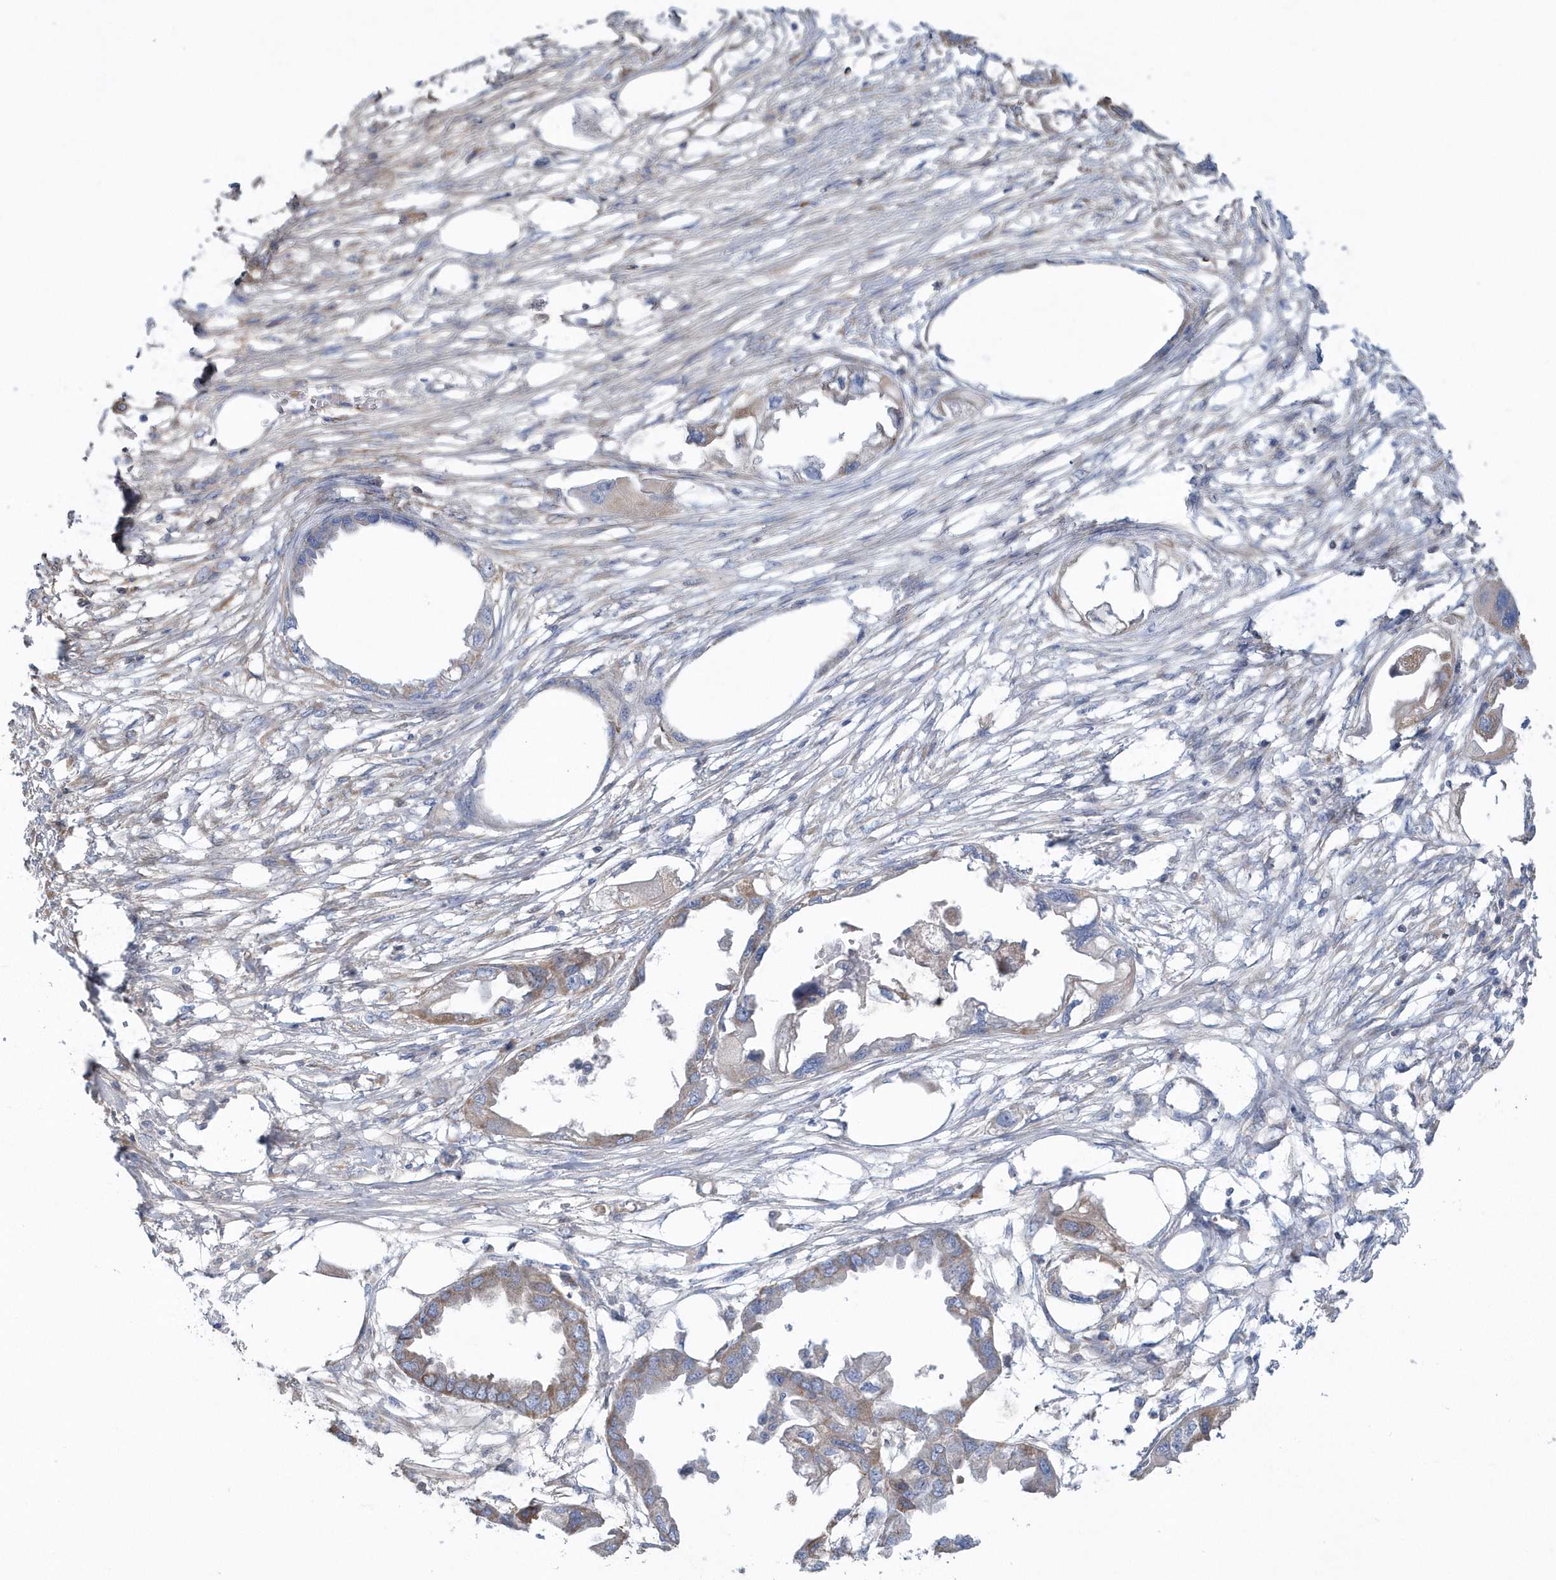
{"staining": {"intensity": "weak", "quantity": ">75%", "location": "cytoplasmic/membranous"}, "tissue": "endometrial cancer", "cell_type": "Tumor cells", "image_type": "cancer", "snomed": [{"axis": "morphology", "description": "Adenocarcinoma, NOS"}, {"axis": "morphology", "description": "Adenocarcinoma, metastatic, NOS"}, {"axis": "topography", "description": "Adipose tissue"}, {"axis": "topography", "description": "Endometrium"}], "caption": "About >75% of tumor cells in endometrial adenocarcinoma demonstrate weak cytoplasmic/membranous protein positivity as visualized by brown immunohistochemical staining.", "gene": "SPATA18", "patient": {"sex": "female", "age": 67}}